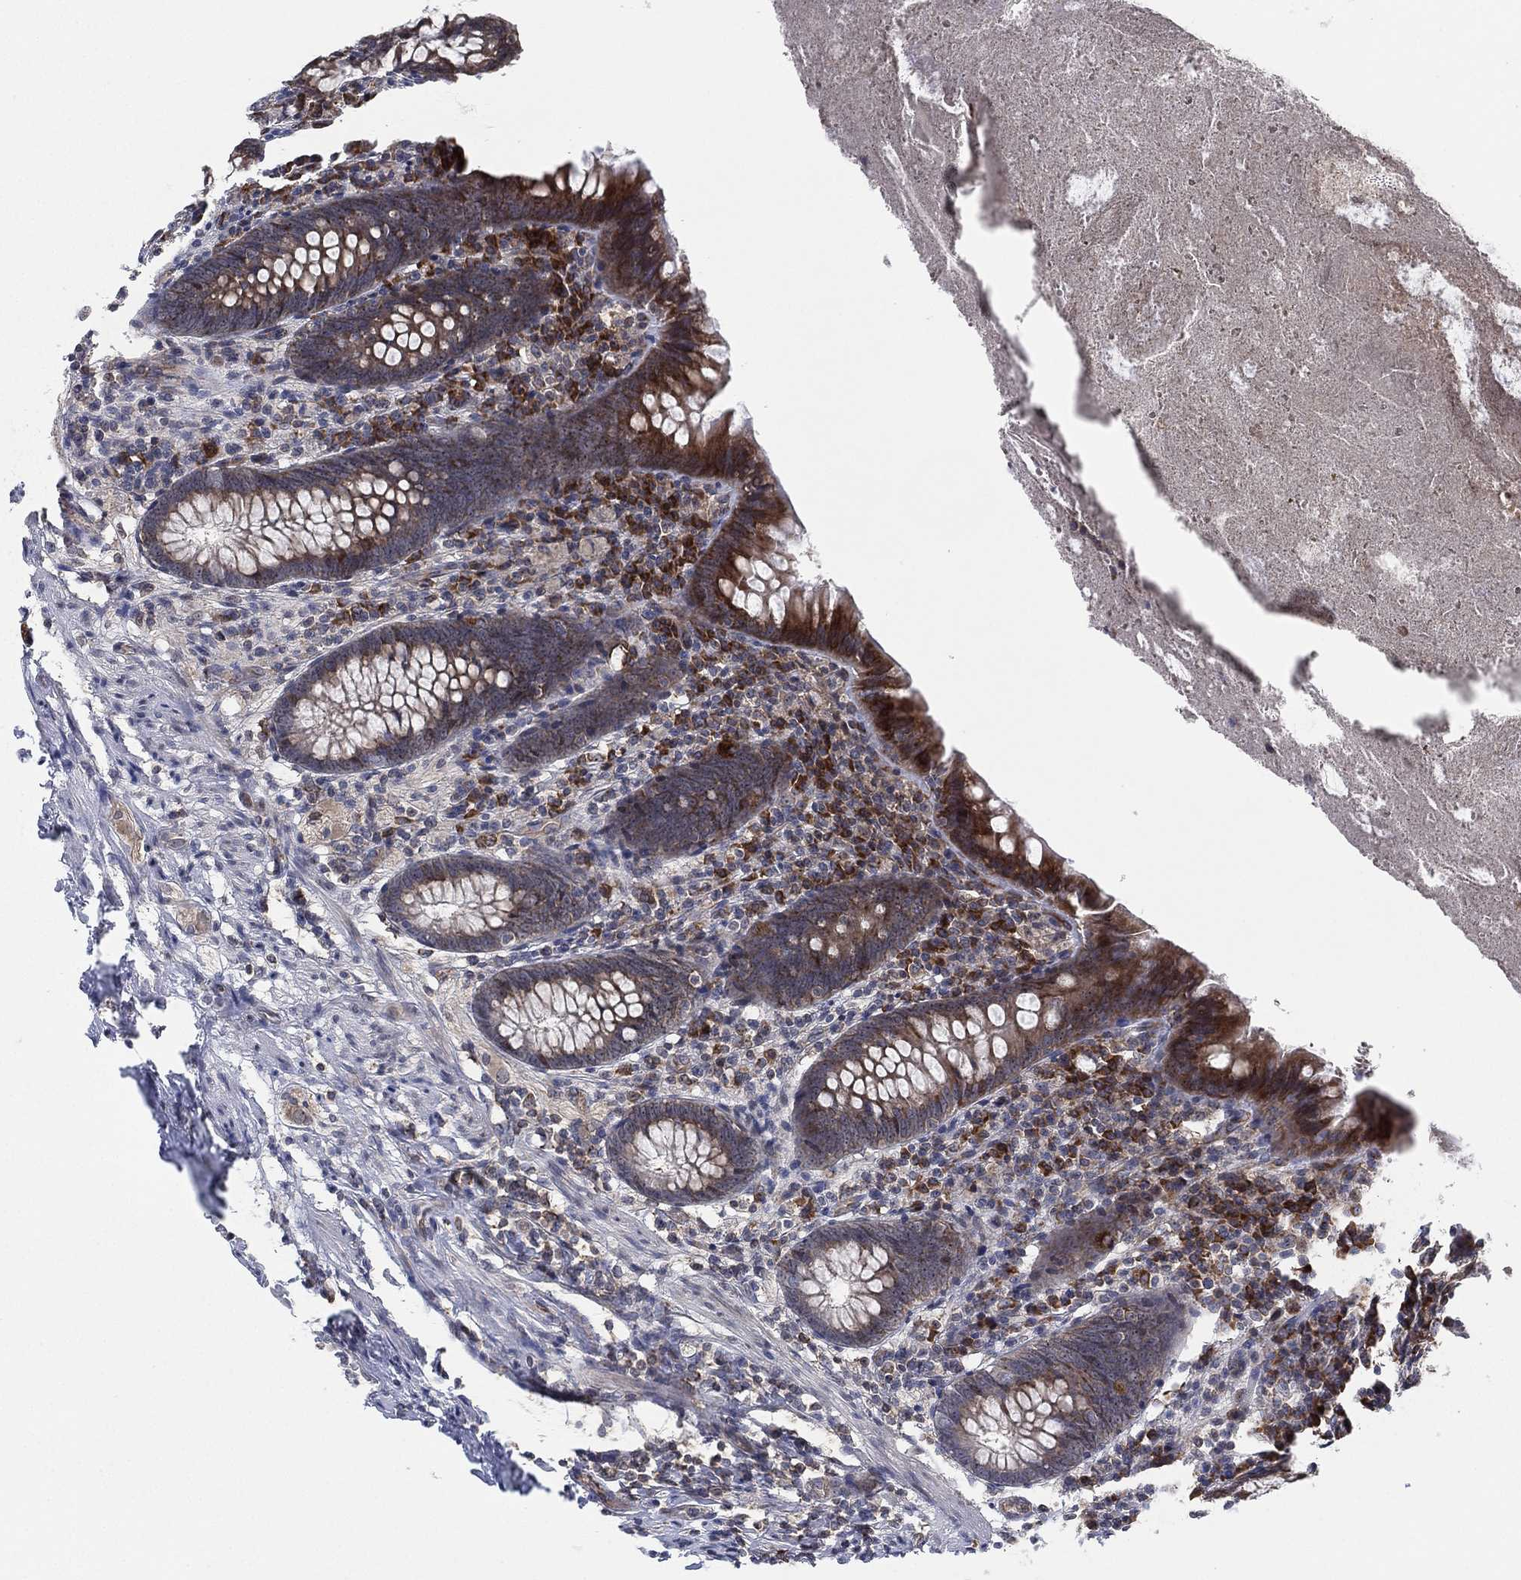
{"staining": {"intensity": "moderate", "quantity": "25%-75%", "location": "cytoplasmic/membranous"}, "tissue": "appendix", "cell_type": "Glandular cells", "image_type": "normal", "snomed": [{"axis": "morphology", "description": "Normal tissue, NOS"}, {"axis": "topography", "description": "Appendix"}], "caption": "About 25%-75% of glandular cells in unremarkable human appendix demonstrate moderate cytoplasmic/membranous protein positivity as visualized by brown immunohistochemical staining.", "gene": "TMCO1", "patient": {"sex": "male", "age": 47}}